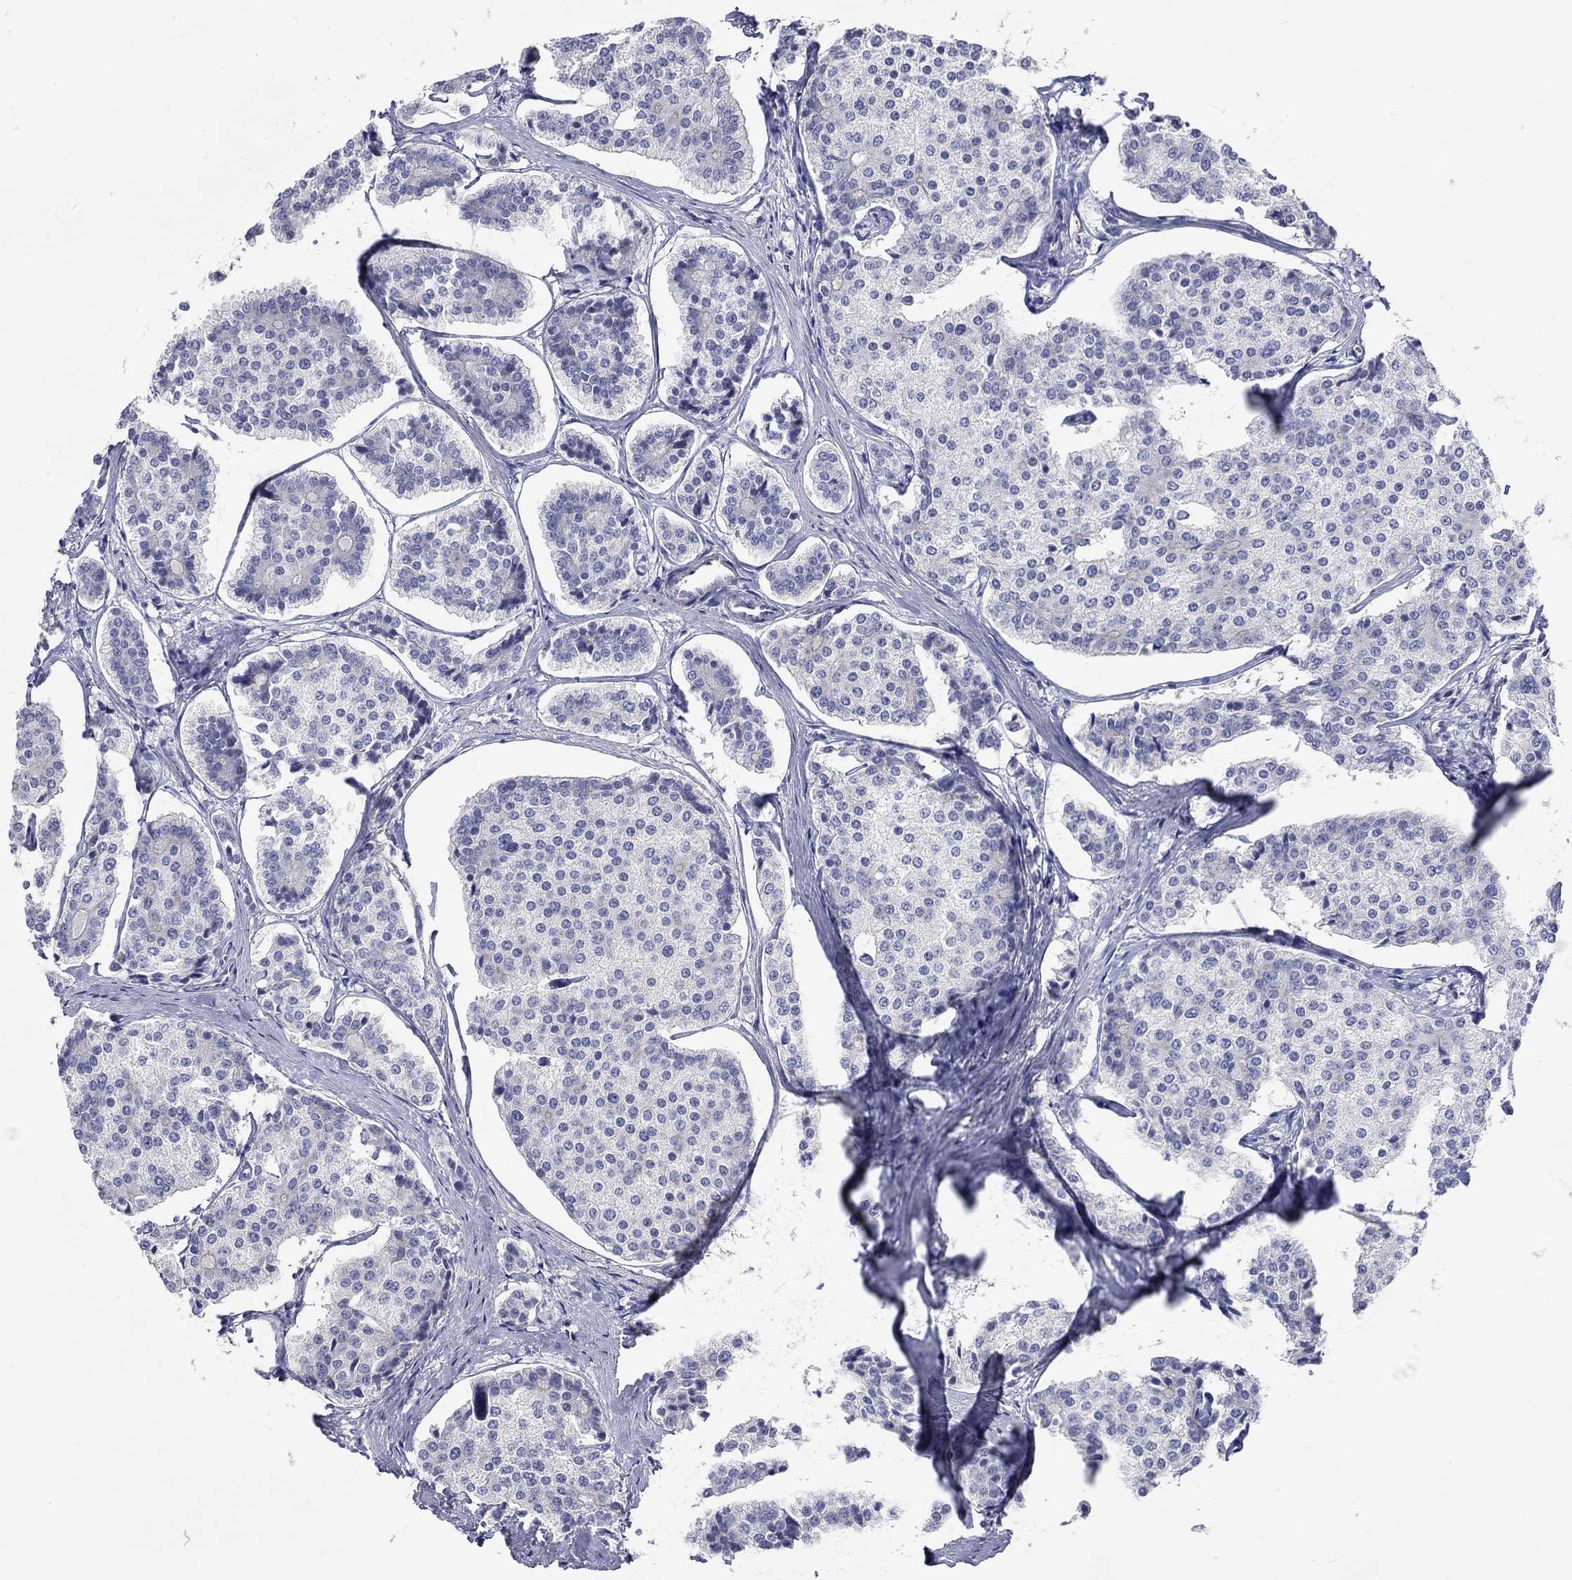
{"staining": {"intensity": "negative", "quantity": "none", "location": "none"}, "tissue": "carcinoid", "cell_type": "Tumor cells", "image_type": "cancer", "snomed": [{"axis": "morphology", "description": "Carcinoid, malignant, NOS"}, {"axis": "topography", "description": "Small intestine"}], "caption": "Human carcinoid stained for a protein using immunohistochemistry displays no expression in tumor cells.", "gene": "PCDHGA10", "patient": {"sex": "female", "age": 65}}